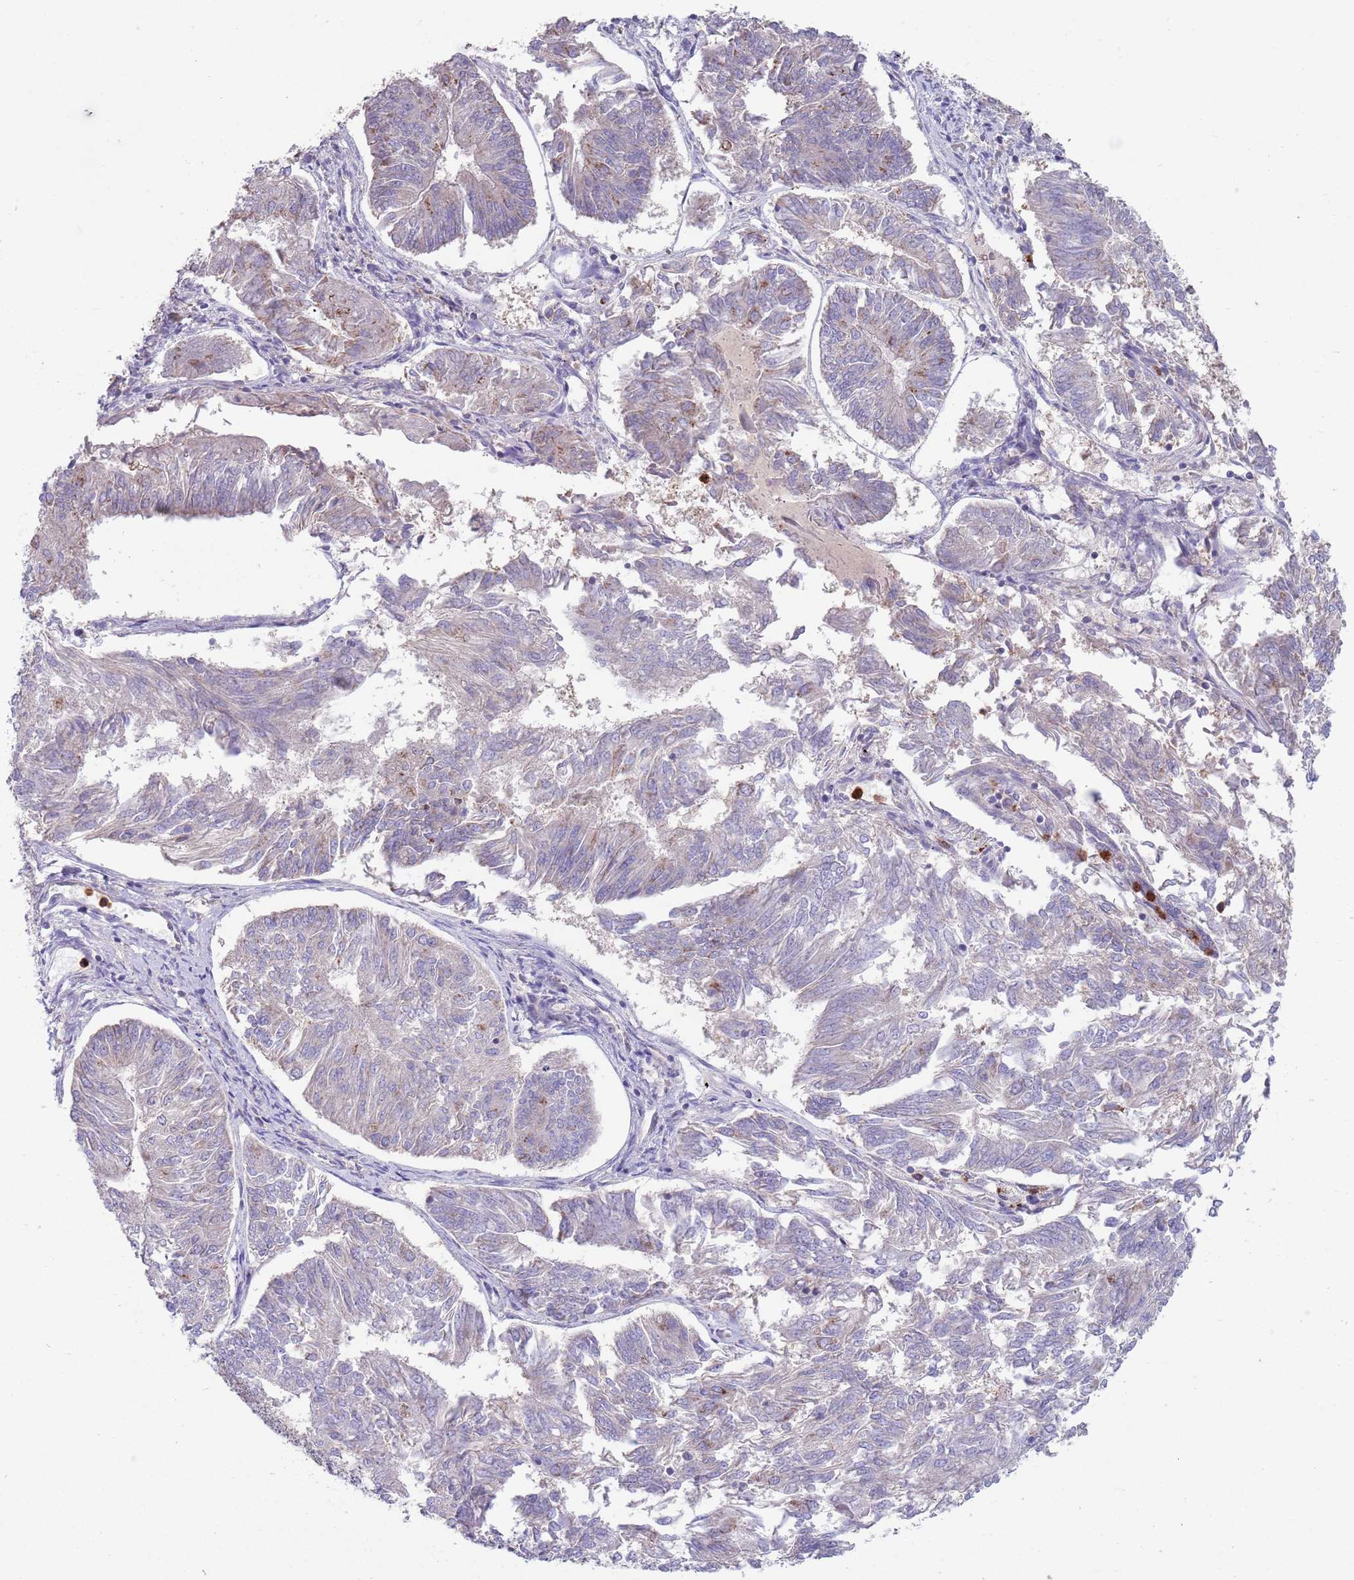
{"staining": {"intensity": "negative", "quantity": "none", "location": "none"}, "tissue": "endometrial cancer", "cell_type": "Tumor cells", "image_type": "cancer", "snomed": [{"axis": "morphology", "description": "Adenocarcinoma, NOS"}, {"axis": "topography", "description": "Endometrium"}], "caption": "High power microscopy micrograph of an immunohistochemistry (IHC) photomicrograph of endometrial cancer (adenocarcinoma), revealing no significant staining in tumor cells.", "gene": "DDT", "patient": {"sex": "female", "age": 58}}